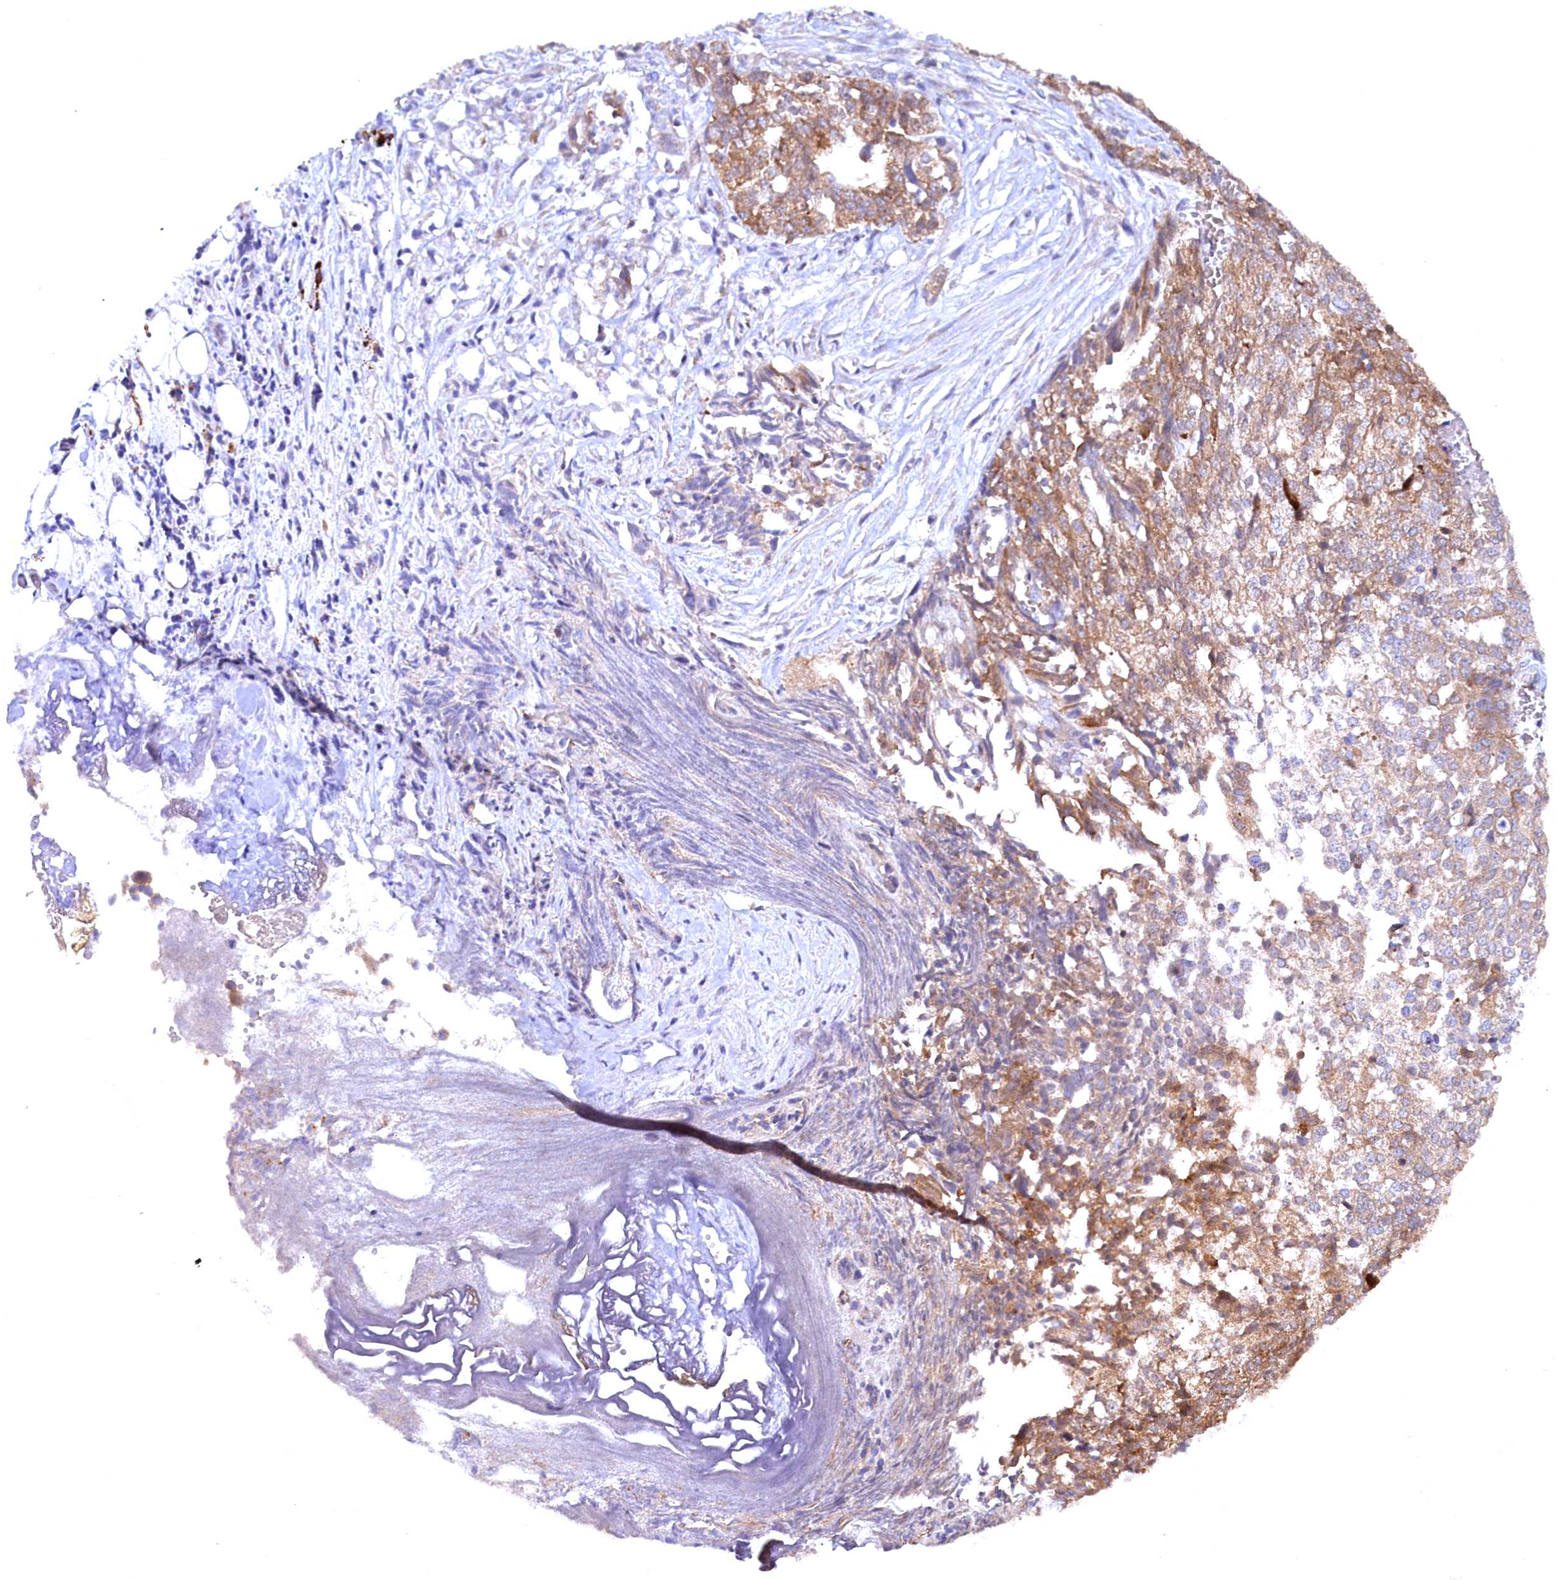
{"staining": {"intensity": "moderate", "quantity": ">75%", "location": "cytoplasmic/membranous"}, "tissue": "ovarian cancer", "cell_type": "Tumor cells", "image_type": "cancer", "snomed": [{"axis": "morphology", "description": "Cystadenocarcinoma, serous, NOS"}, {"axis": "topography", "description": "Soft tissue"}, {"axis": "topography", "description": "Ovary"}], "caption": "Brown immunohistochemical staining in ovarian cancer (serous cystadenocarcinoma) demonstrates moderate cytoplasmic/membranous expression in about >75% of tumor cells. Nuclei are stained in blue.", "gene": "JPT2", "patient": {"sex": "female", "age": 57}}